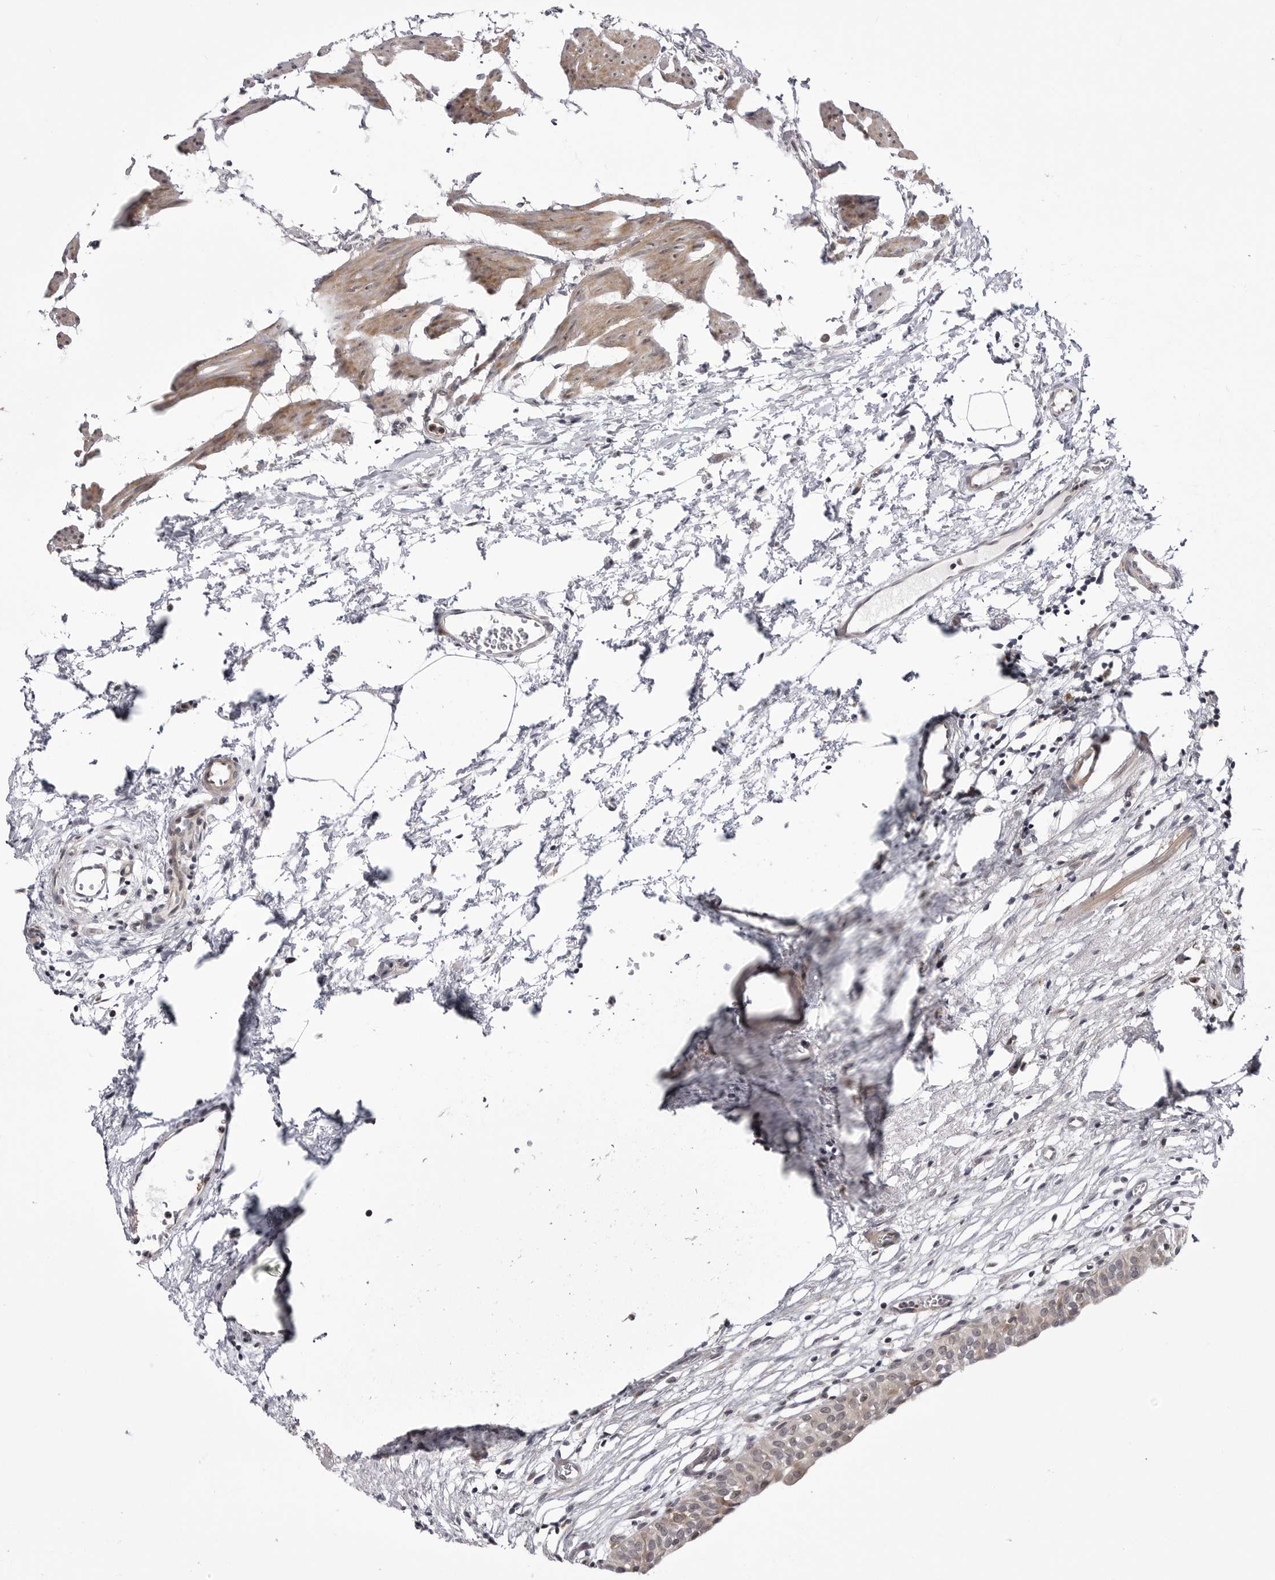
{"staining": {"intensity": "weak", "quantity": "25%-75%", "location": "cytoplasmic/membranous"}, "tissue": "urinary bladder", "cell_type": "Urothelial cells", "image_type": "normal", "snomed": [{"axis": "morphology", "description": "Normal tissue, NOS"}, {"axis": "morphology", "description": "Urothelial carcinoma, High grade"}, {"axis": "topography", "description": "Urinary bladder"}], "caption": "Urinary bladder stained for a protein reveals weak cytoplasmic/membranous positivity in urothelial cells. The protein of interest is stained brown, and the nuclei are stained in blue (DAB IHC with brightfield microscopy, high magnification).", "gene": "CCDC18", "patient": {"sex": "female", "age": 60}}